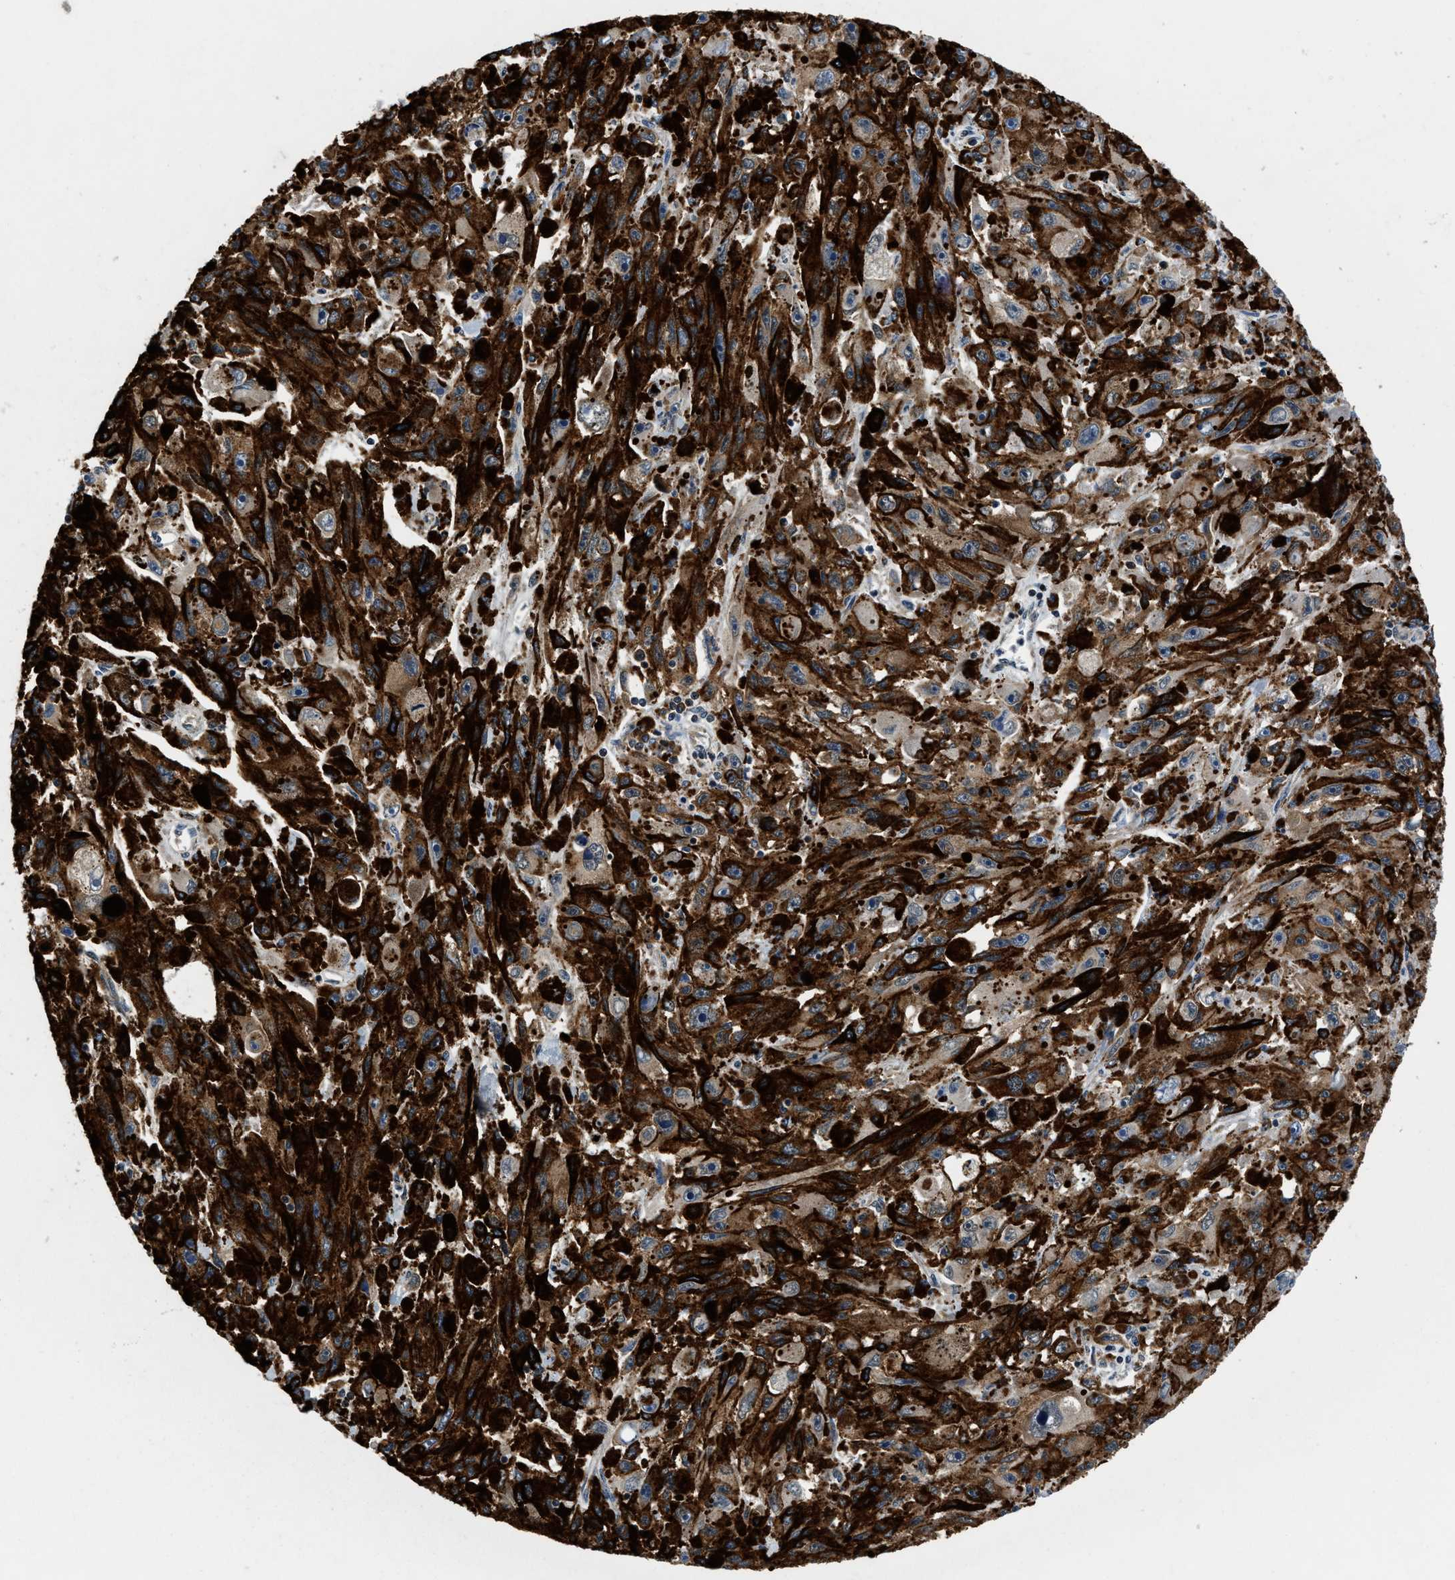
{"staining": {"intensity": "moderate", "quantity": ">75%", "location": "cytoplasmic/membranous"}, "tissue": "melanoma", "cell_type": "Tumor cells", "image_type": "cancer", "snomed": [{"axis": "morphology", "description": "Malignant melanoma, NOS"}, {"axis": "topography", "description": "Skin"}], "caption": "An image of human melanoma stained for a protein demonstrates moderate cytoplasmic/membranous brown staining in tumor cells.", "gene": "PA2G4", "patient": {"sex": "female", "age": 104}}